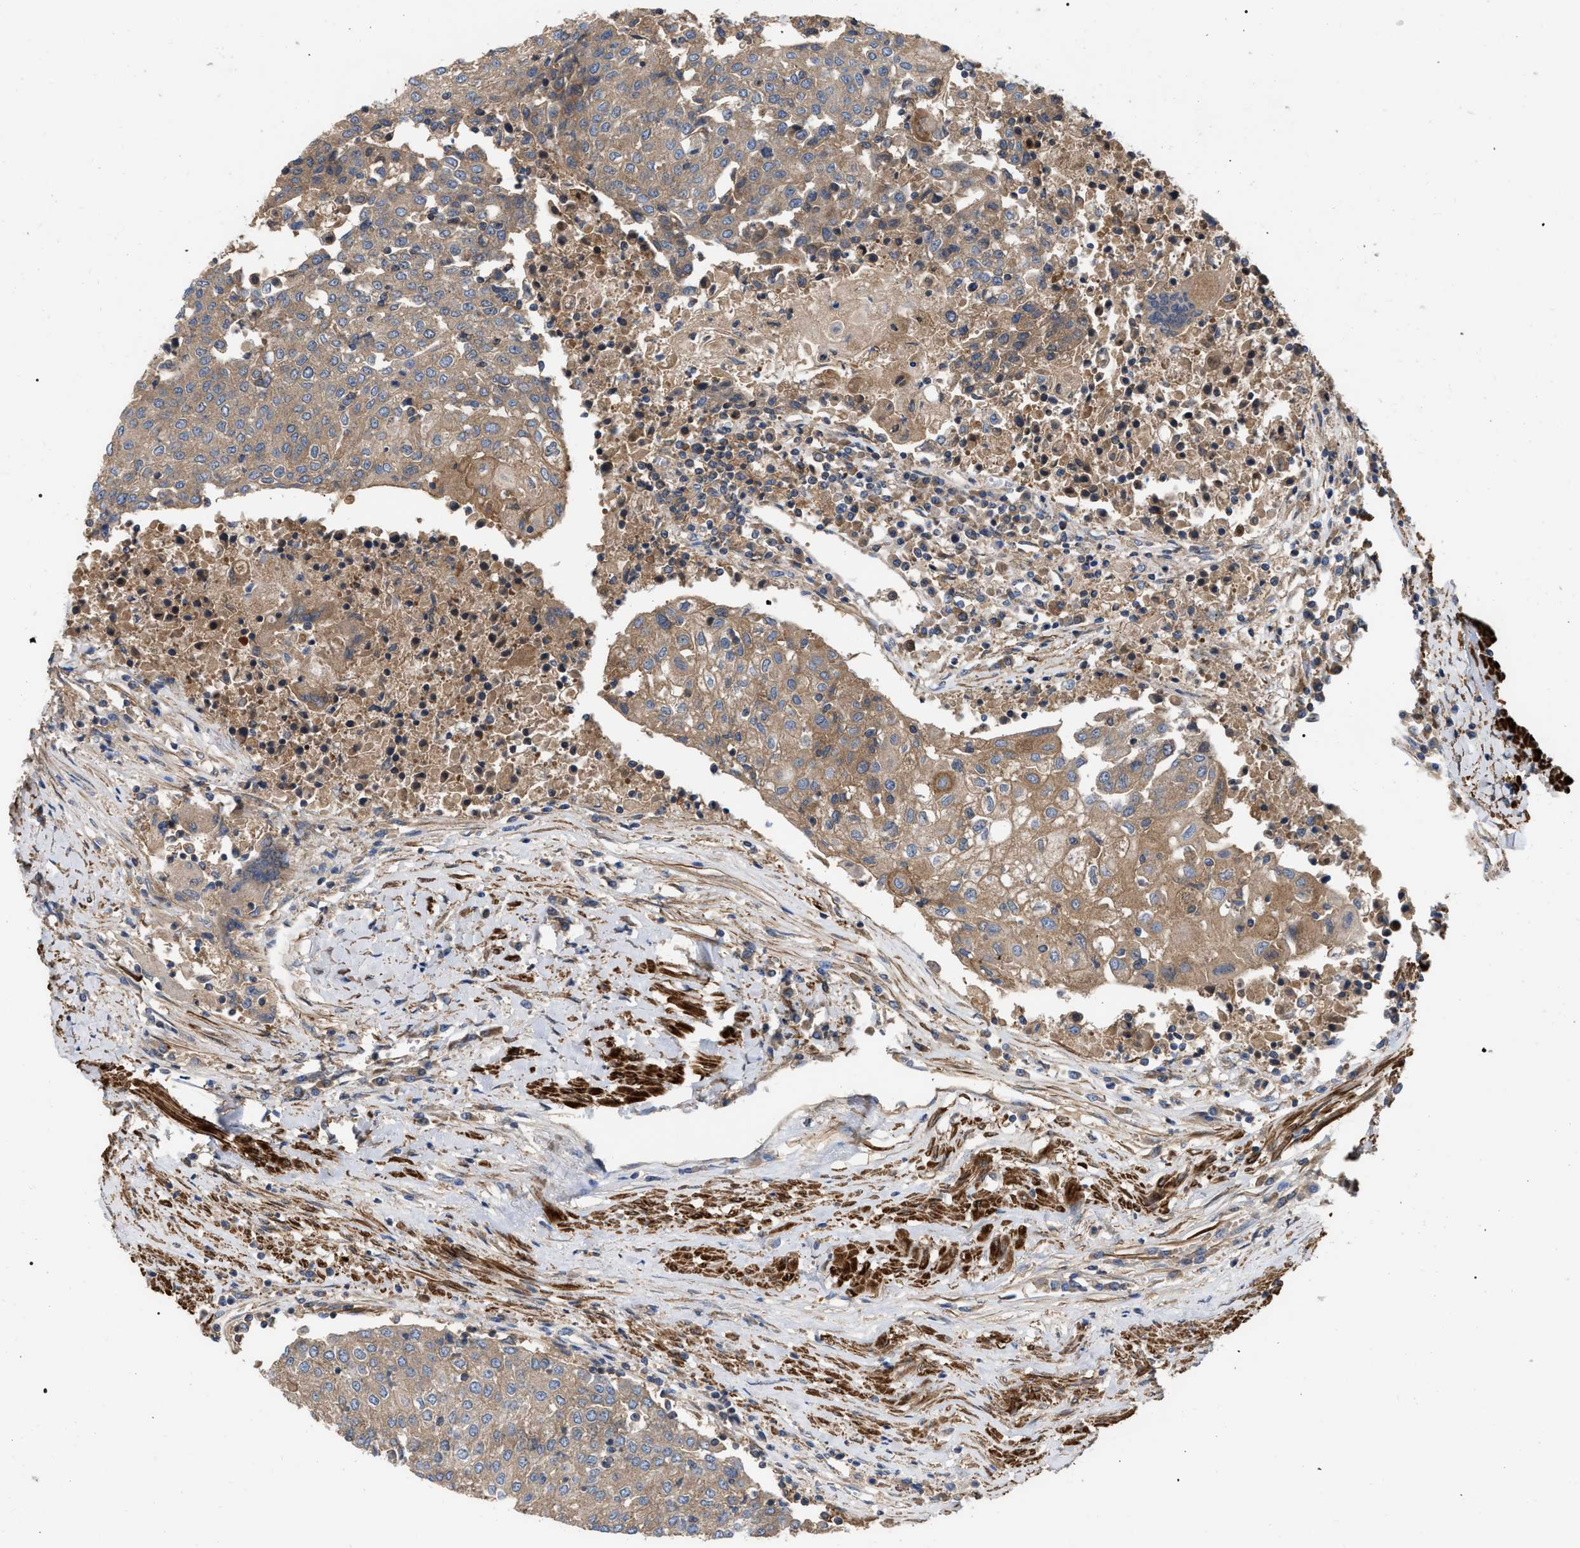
{"staining": {"intensity": "weak", "quantity": ">75%", "location": "cytoplasmic/membranous"}, "tissue": "urothelial cancer", "cell_type": "Tumor cells", "image_type": "cancer", "snomed": [{"axis": "morphology", "description": "Urothelial carcinoma, High grade"}, {"axis": "topography", "description": "Urinary bladder"}], "caption": "Immunohistochemical staining of human urothelial cancer demonstrates weak cytoplasmic/membranous protein staining in about >75% of tumor cells.", "gene": "RABEP1", "patient": {"sex": "female", "age": 85}}